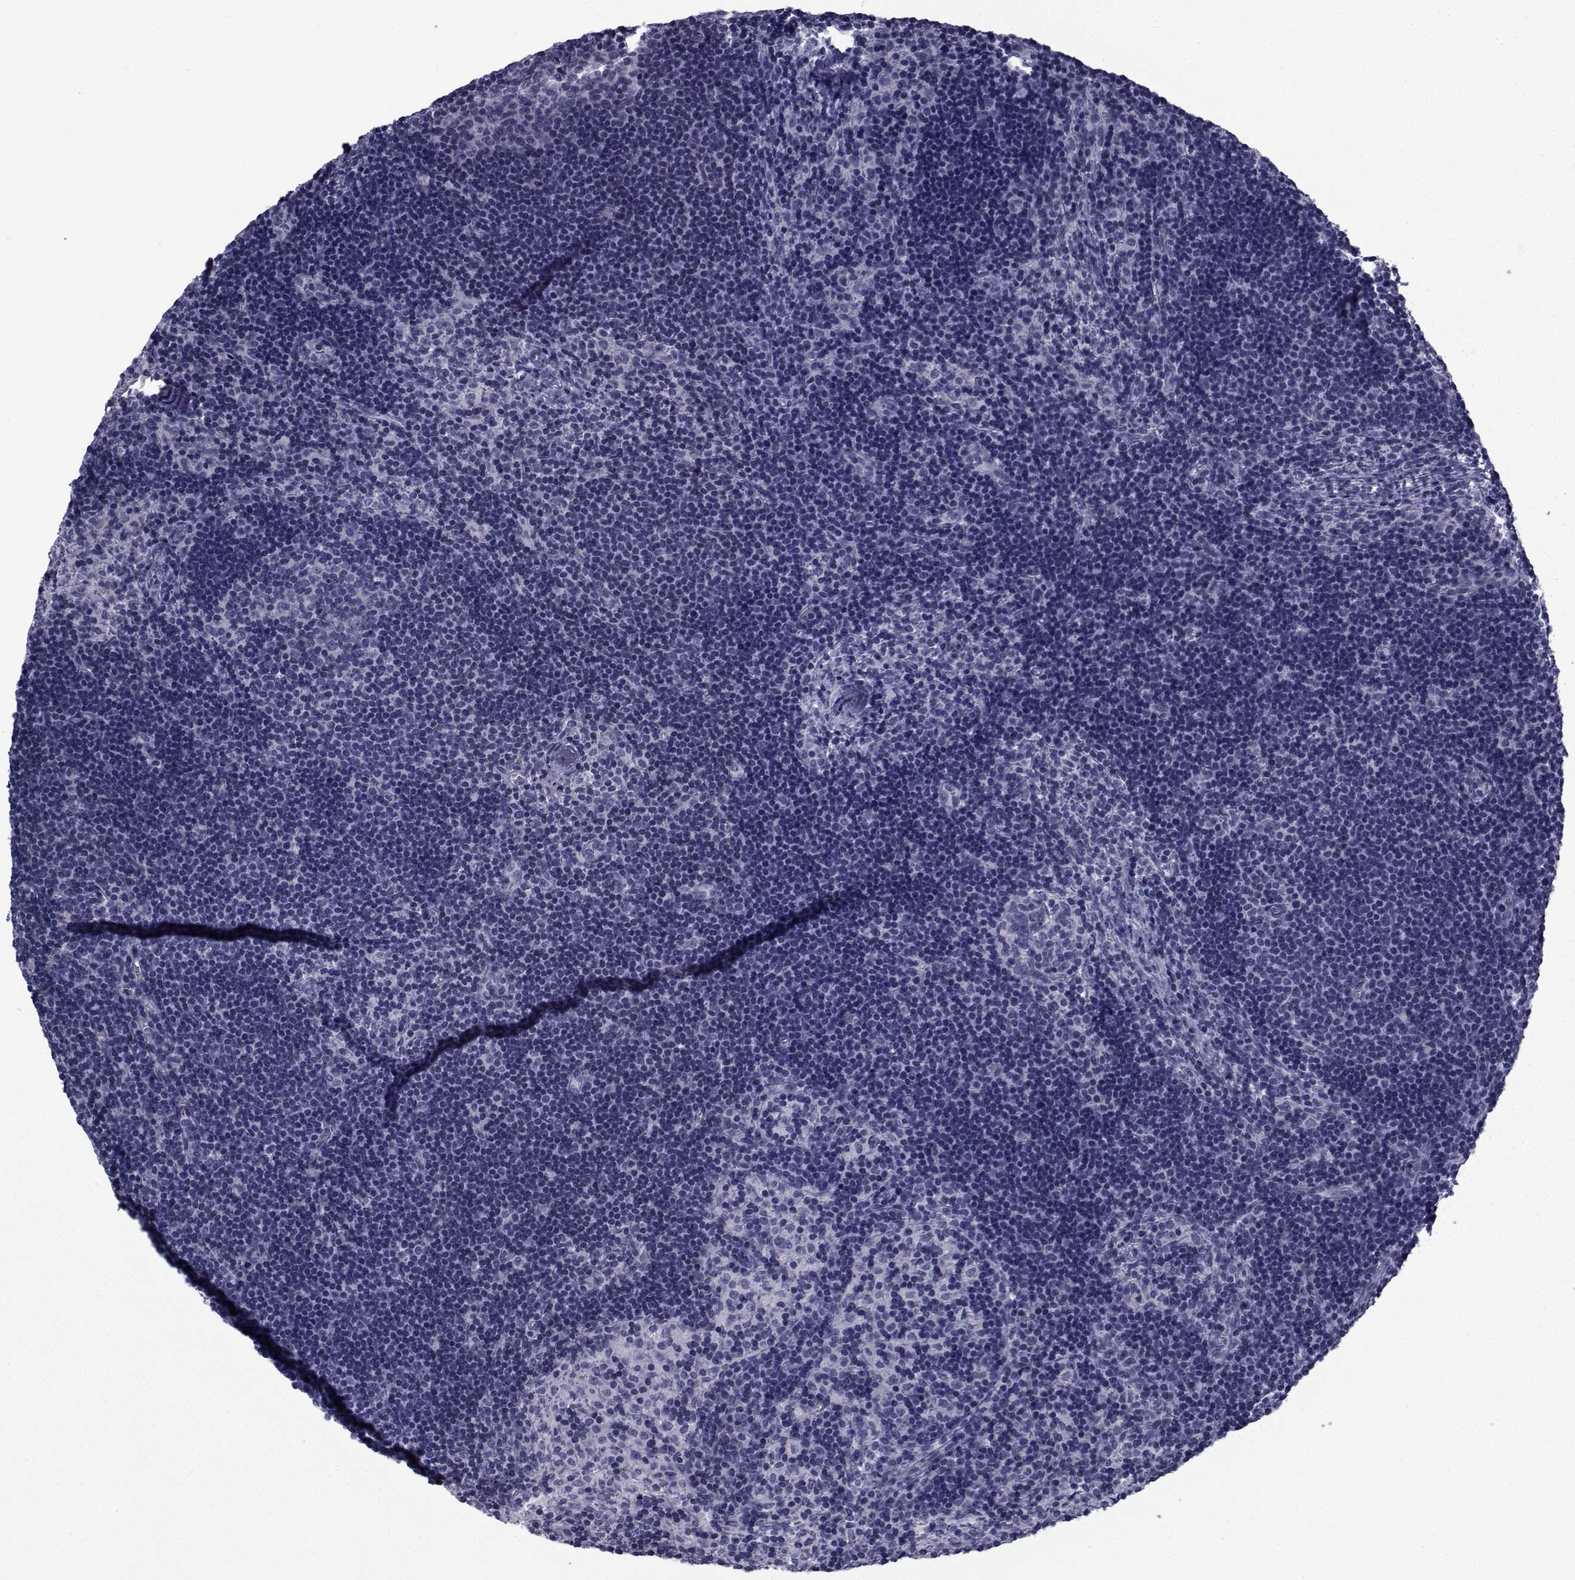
{"staining": {"intensity": "negative", "quantity": "none", "location": "none"}, "tissue": "lymph node", "cell_type": "Germinal center cells", "image_type": "normal", "snomed": [{"axis": "morphology", "description": "Normal tissue, NOS"}, {"axis": "topography", "description": "Lymph node"}], "caption": "An immunohistochemistry photomicrograph of normal lymph node is shown. There is no staining in germinal center cells of lymph node.", "gene": "PDE6G", "patient": {"sex": "female", "age": 52}}